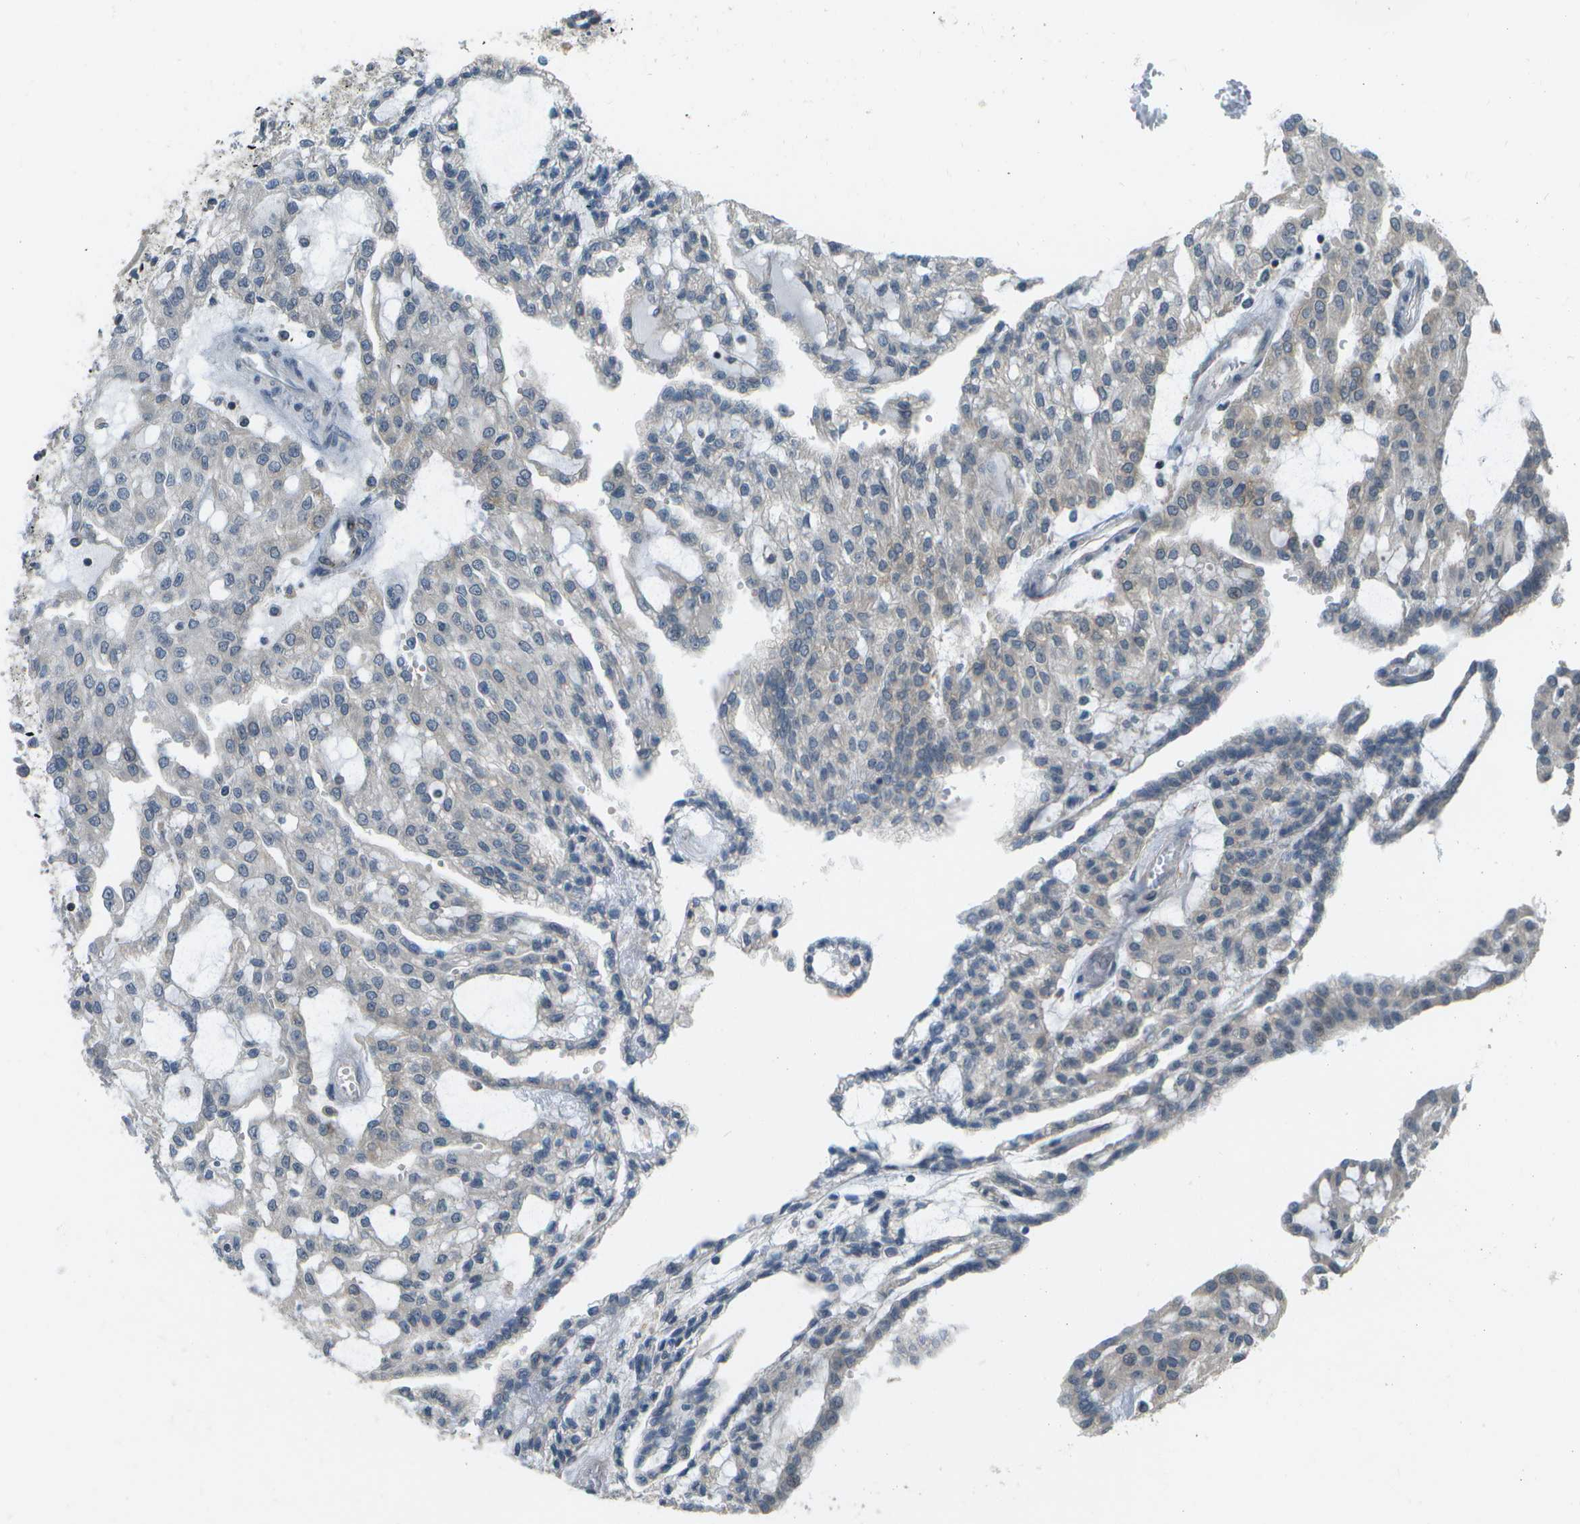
{"staining": {"intensity": "negative", "quantity": "none", "location": "none"}, "tissue": "renal cancer", "cell_type": "Tumor cells", "image_type": "cancer", "snomed": [{"axis": "morphology", "description": "Adenocarcinoma, NOS"}, {"axis": "topography", "description": "Kidney"}], "caption": "High magnification brightfield microscopy of renal cancer (adenocarcinoma) stained with DAB (3,3'-diaminobenzidine) (brown) and counterstained with hematoxylin (blue): tumor cells show no significant expression.", "gene": "WNK2", "patient": {"sex": "male", "age": 63}}